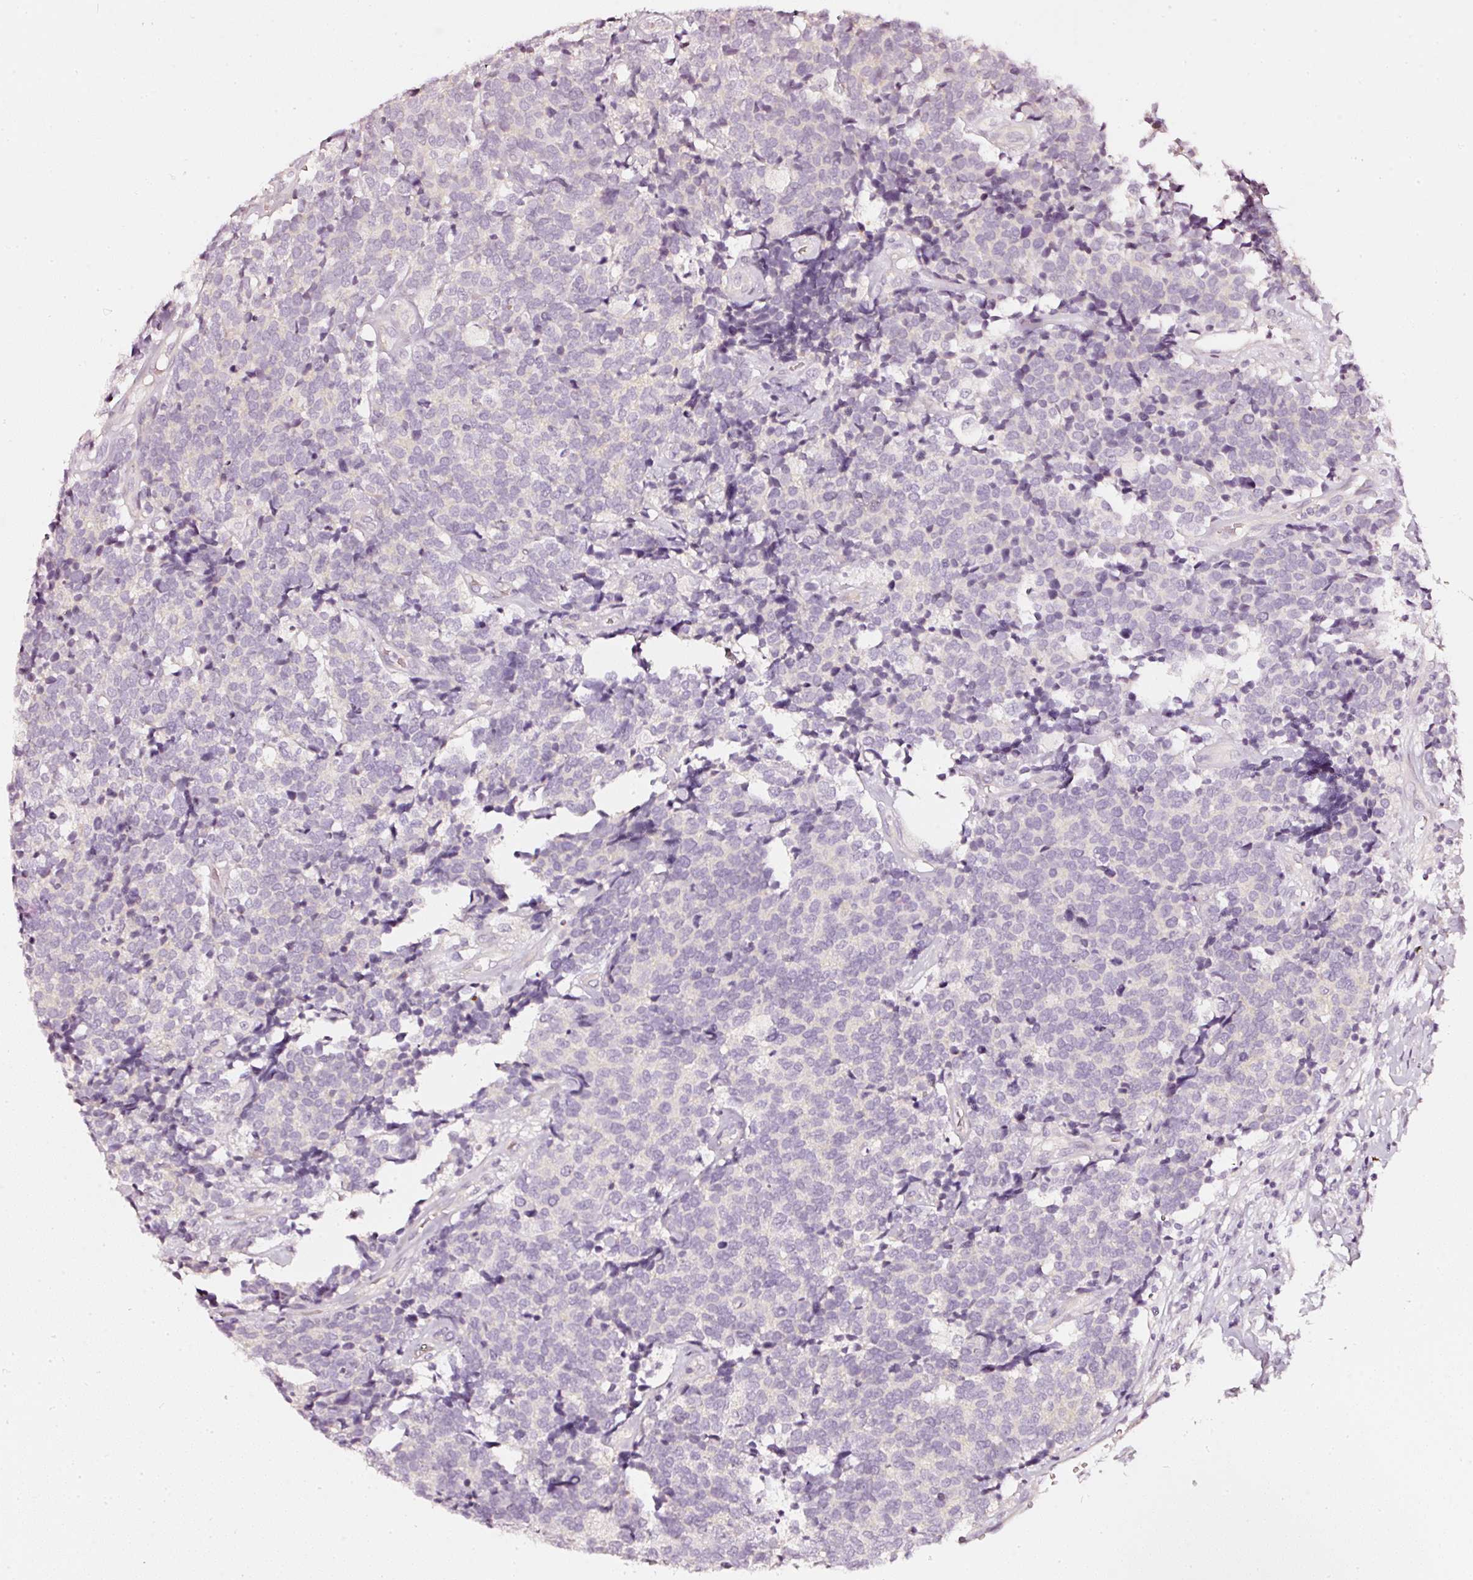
{"staining": {"intensity": "negative", "quantity": "none", "location": "none"}, "tissue": "carcinoid", "cell_type": "Tumor cells", "image_type": "cancer", "snomed": [{"axis": "morphology", "description": "Carcinoid, malignant, NOS"}, {"axis": "topography", "description": "Skin"}], "caption": "Immunohistochemical staining of human malignant carcinoid displays no significant staining in tumor cells. (DAB (3,3'-diaminobenzidine) immunohistochemistry (IHC), high magnification).", "gene": "CNP", "patient": {"sex": "female", "age": 79}}